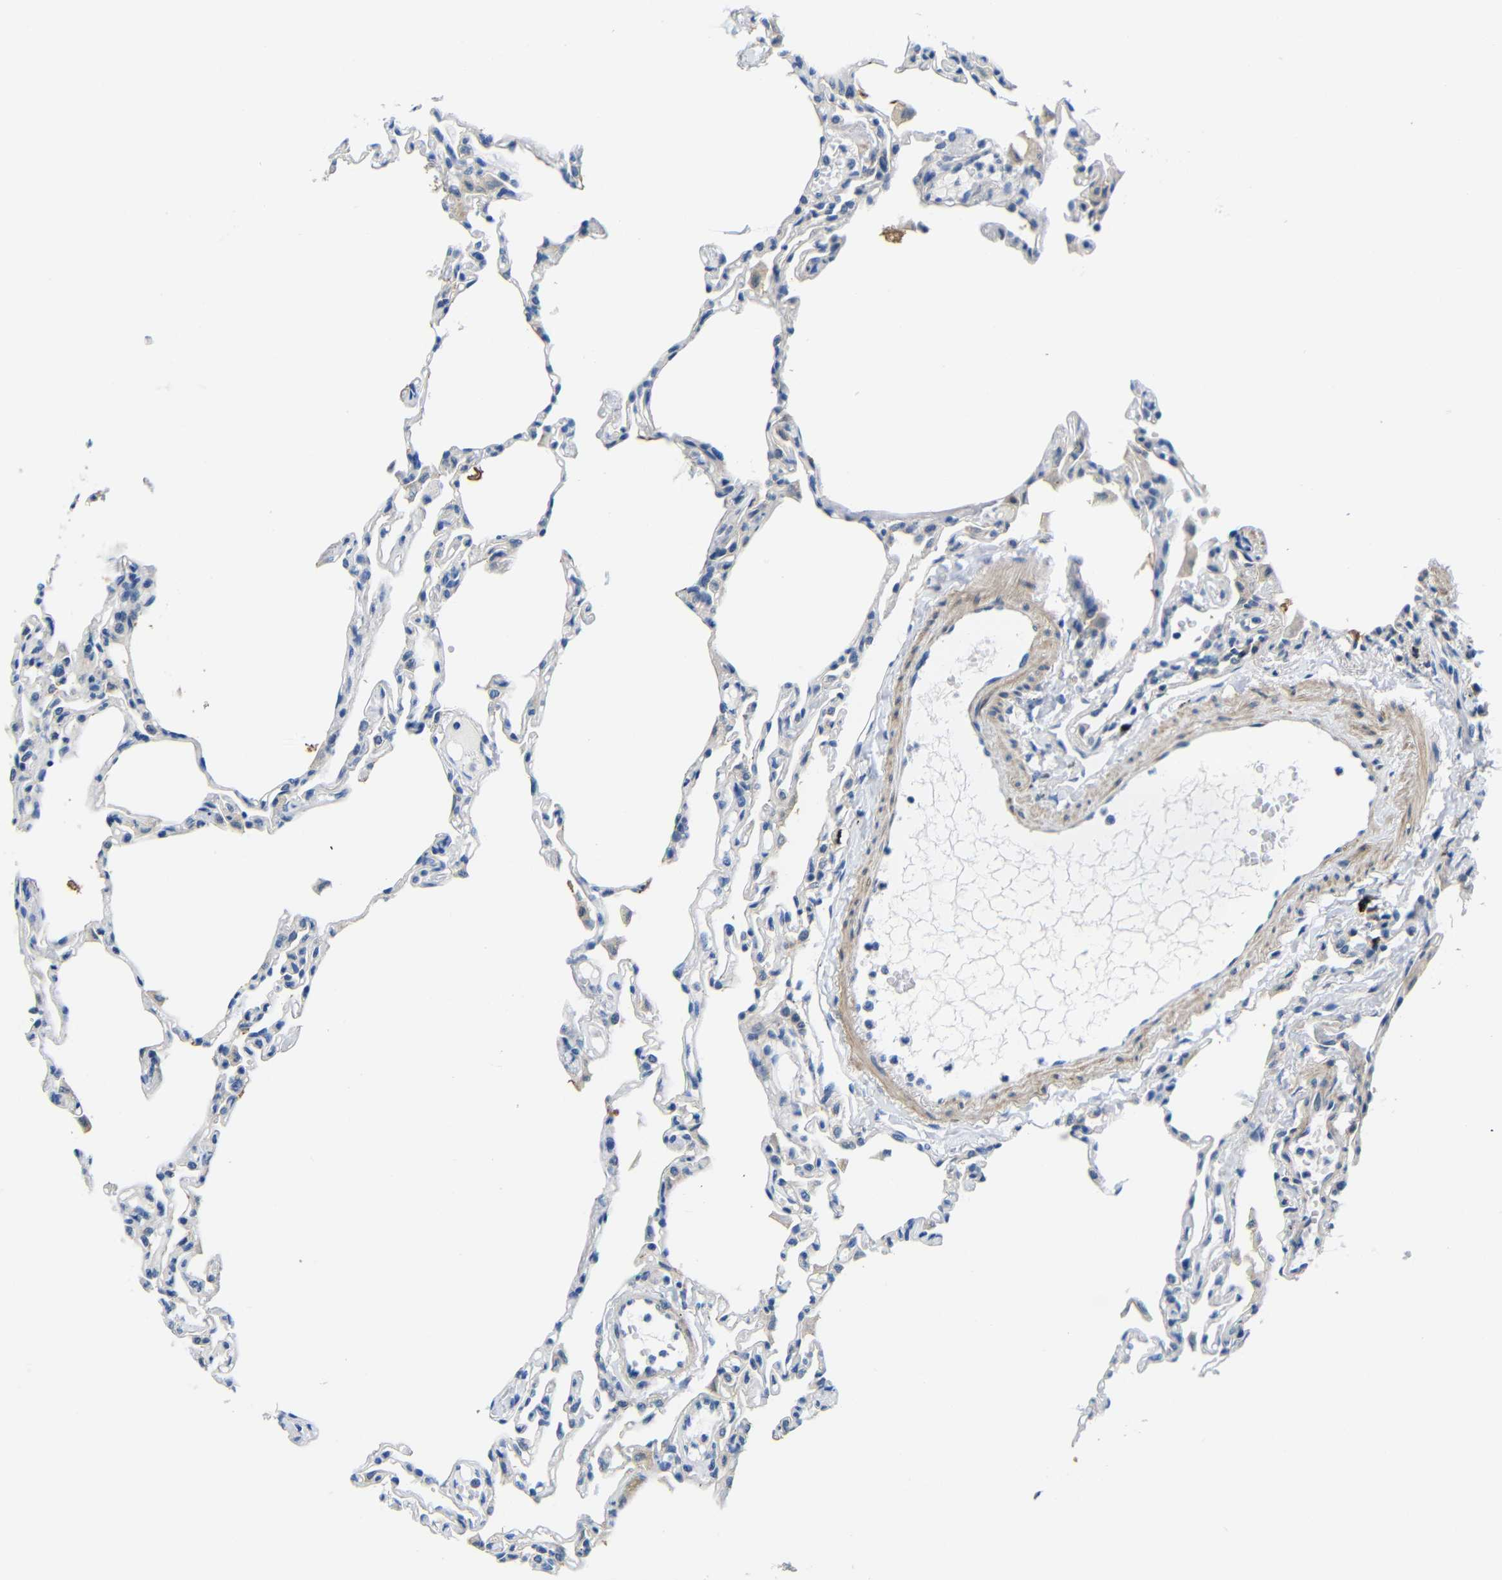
{"staining": {"intensity": "weak", "quantity": "<25%", "location": "cytoplasmic/membranous"}, "tissue": "lung", "cell_type": "Alveolar cells", "image_type": "normal", "snomed": [{"axis": "morphology", "description": "Normal tissue, NOS"}, {"axis": "topography", "description": "Lung"}], "caption": "High magnification brightfield microscopy of normal lung stained with DAB (3,3'-diaminobenzidine) (brown) and counterstained with hematoxylin (blue): alveolar cells show no significant positivity.", "gene": "NEGR1", "patient": {"sex": "female", "age": 49}}